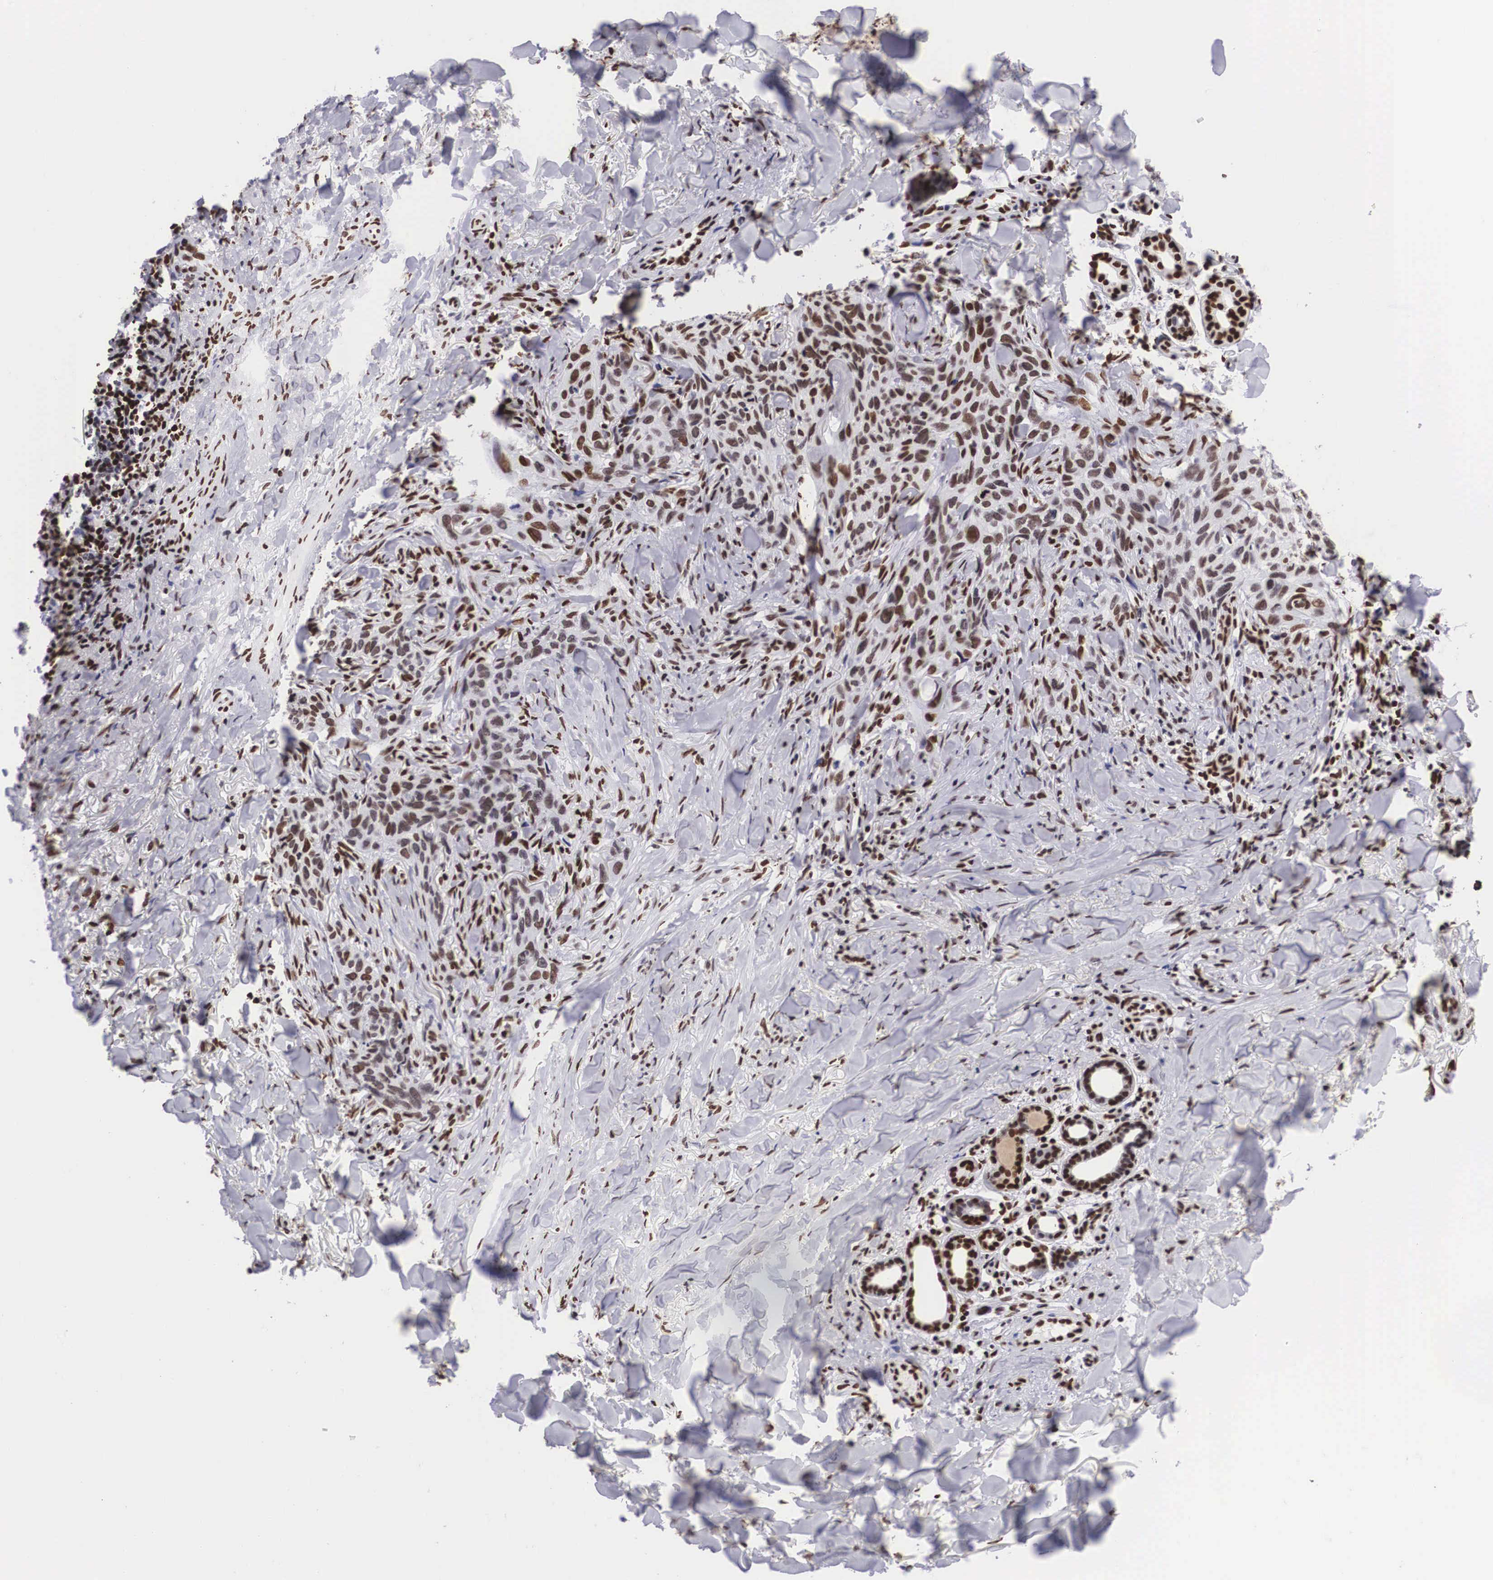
{"staining": {"intensity": "moderate", "quantity": ">75%", "location": "nuclear"}, "tissue": "skin cancer", "cell_type": "Tumor cells", "image_type": "cancer", "snomed": [{"axis": "morphology", "description": "Normal tissue, NOS"}, {"axis": "morphology", "description": "Basal cell carcinoma"}, {"axis": "topography", "description": "Skin"}], "caption": "Approximately >75% of tumor cells in skin cancer (basal cell carcinoma) show moderate nuclear protein positivity as visualized by brown immunohistochemical staining.", "gene": "MECP2", "patient": {"sex": "male", "age": 81}}